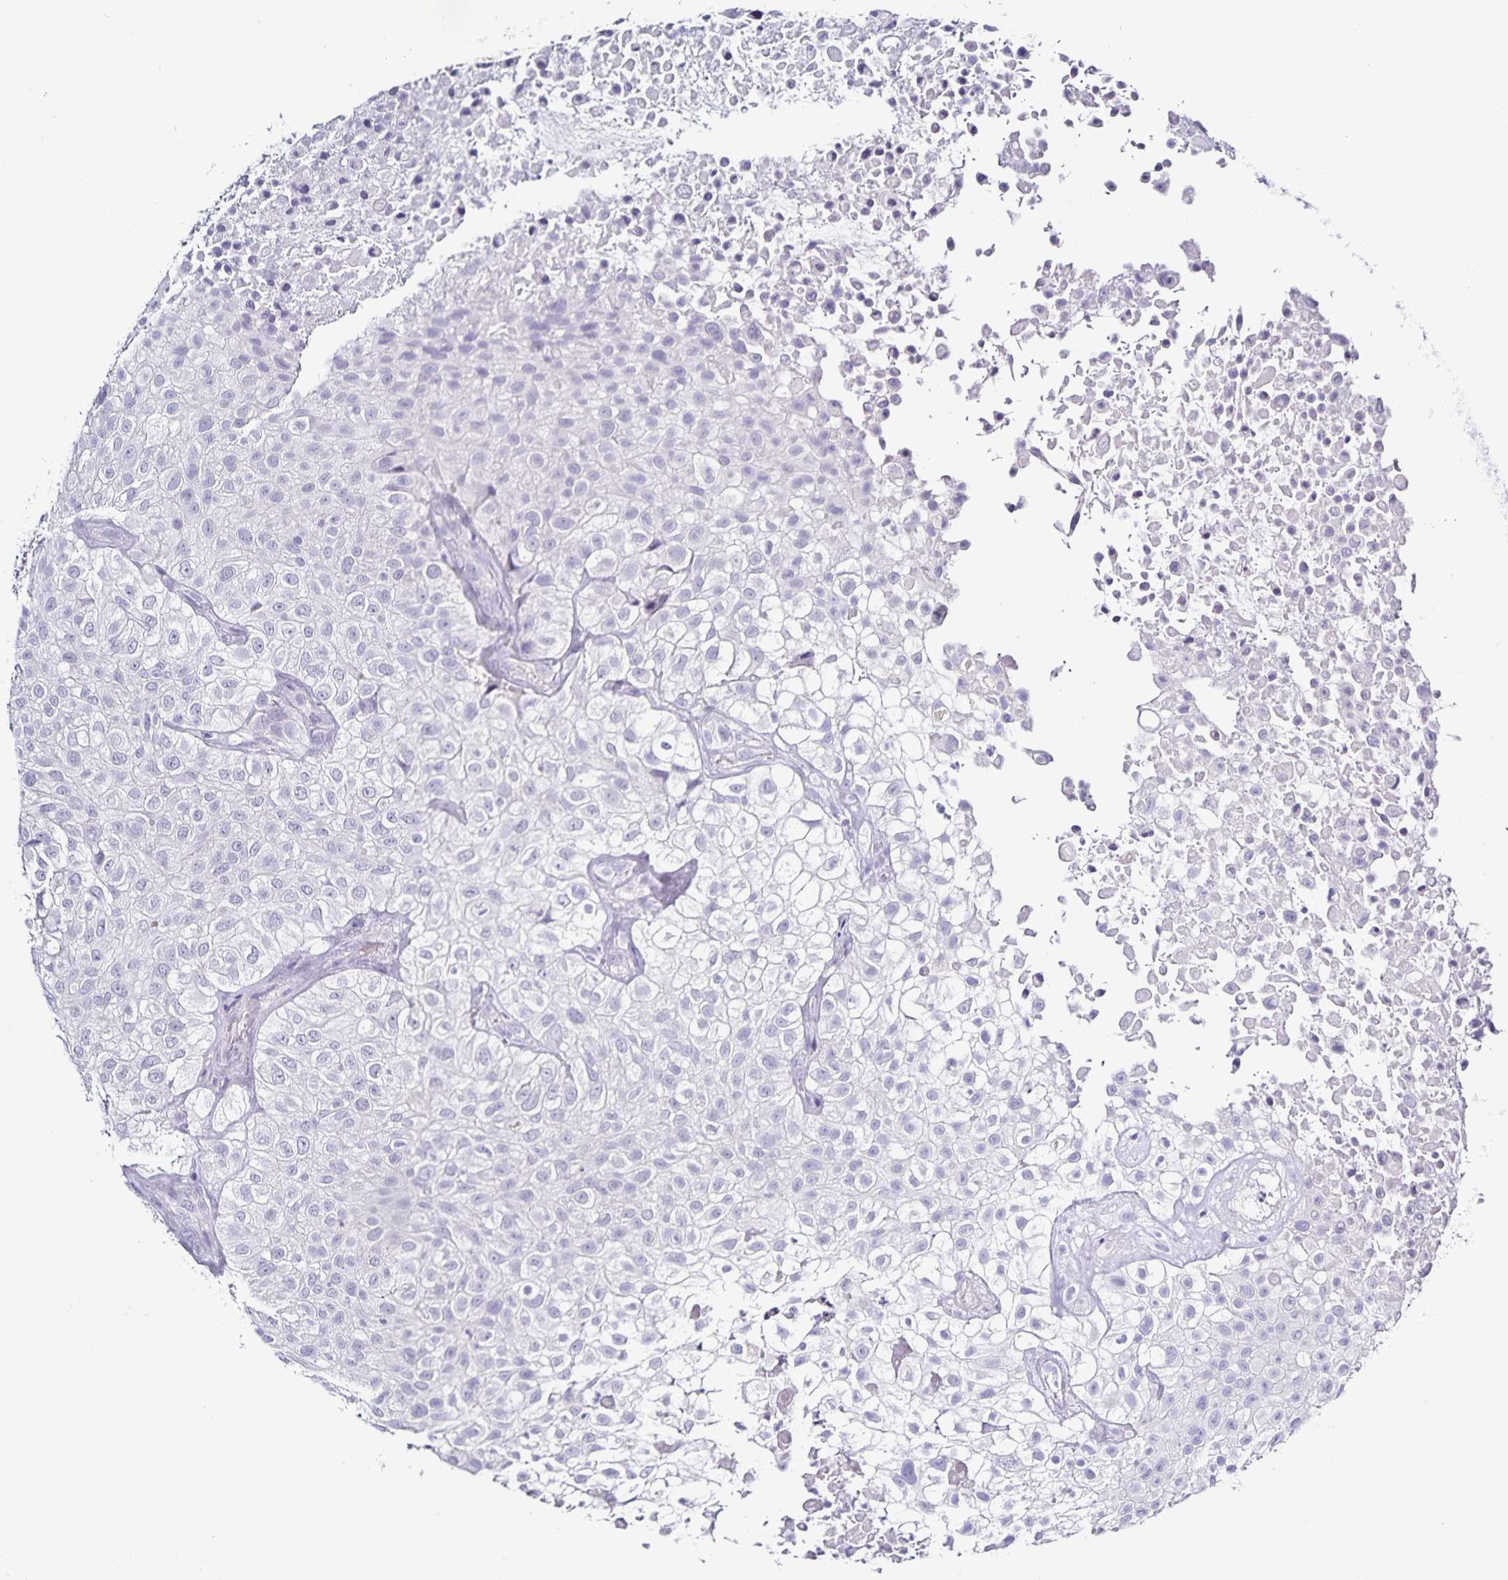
{"staining": {"intensity": "negative", "quantity": "none", "location": "none"}, "tissue": "urothelial cancer", "cell_type": "Tumor cells", "image_type": "cancer", "snomed": [{"axis": "morphology", "description": "Urothelial carcinoma, High grade"}, {"axis": "topography", "description": "Urinary bladder"}], "caption": "An image of human urothelial carcinoma (high-grade) is negative for staining in tumor cells.", "gene": "TTR", "patient": {"sex": "male", "age": 56}}